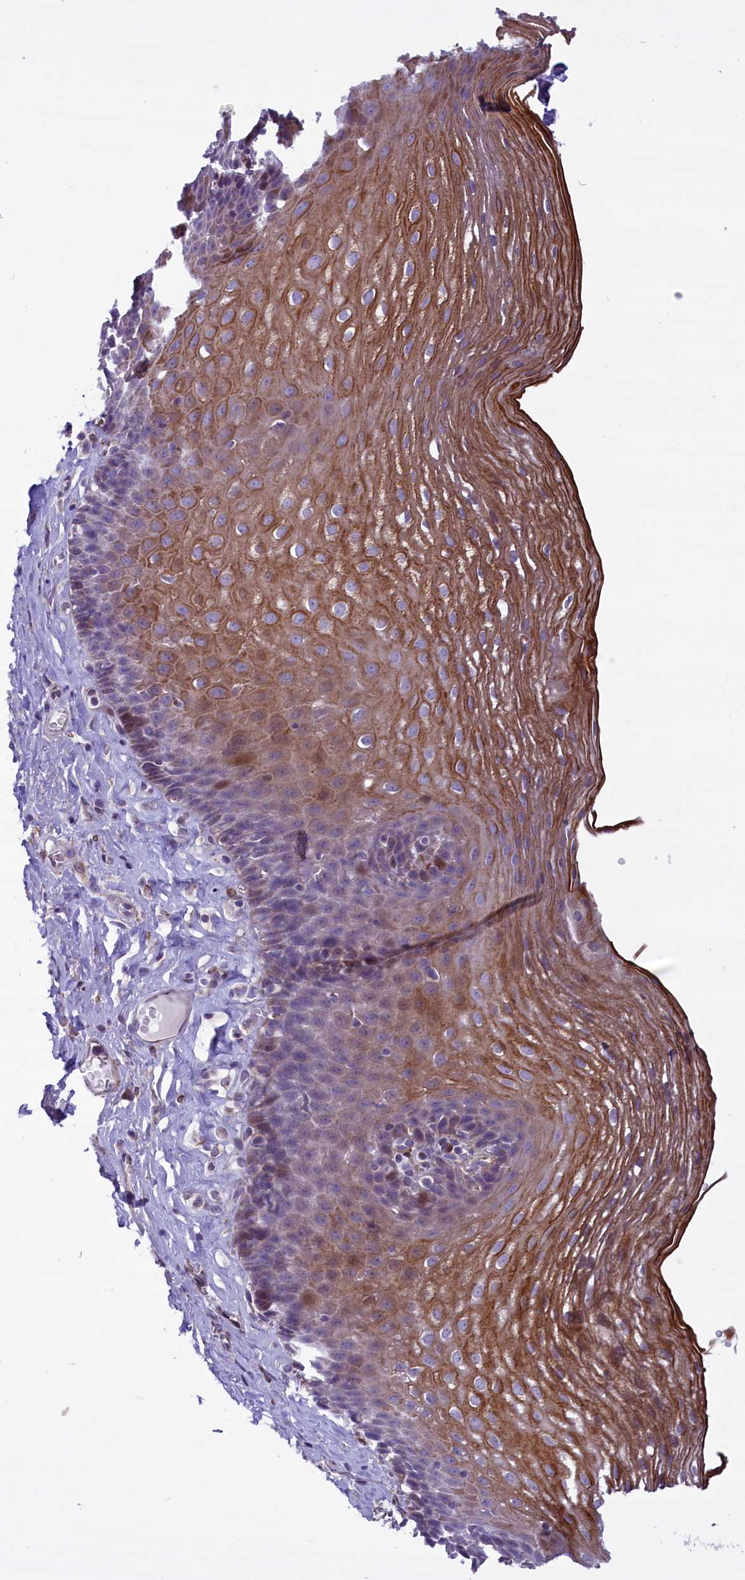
{"staining": {"intensity": "moderate", "quantity": "25%-75%", "location": "cytoplasmic/membranous"}, "tissue": "esophagus", "cell_type": "Squamous epithelial cells", "image_type": "normal", "snomed": [{"axis": "morphology", "description": "Normal tissue, NOS"}, {"axis": "topography", "description": "Esophagus"}], "caption": "The micrograph reveals immunohistochemical staining of benign esophagus. There is moderate cytoplasmic/membranous staining is appreciated in about 25%-75% of squamous epithelial cells. The staining is performed using DAB brown chromogen to label protein expression. The nuclei are counter-stained blue using hematoxylin.", "gene": "MIEF2", "patient": {"sex": "female", "age": 66}}